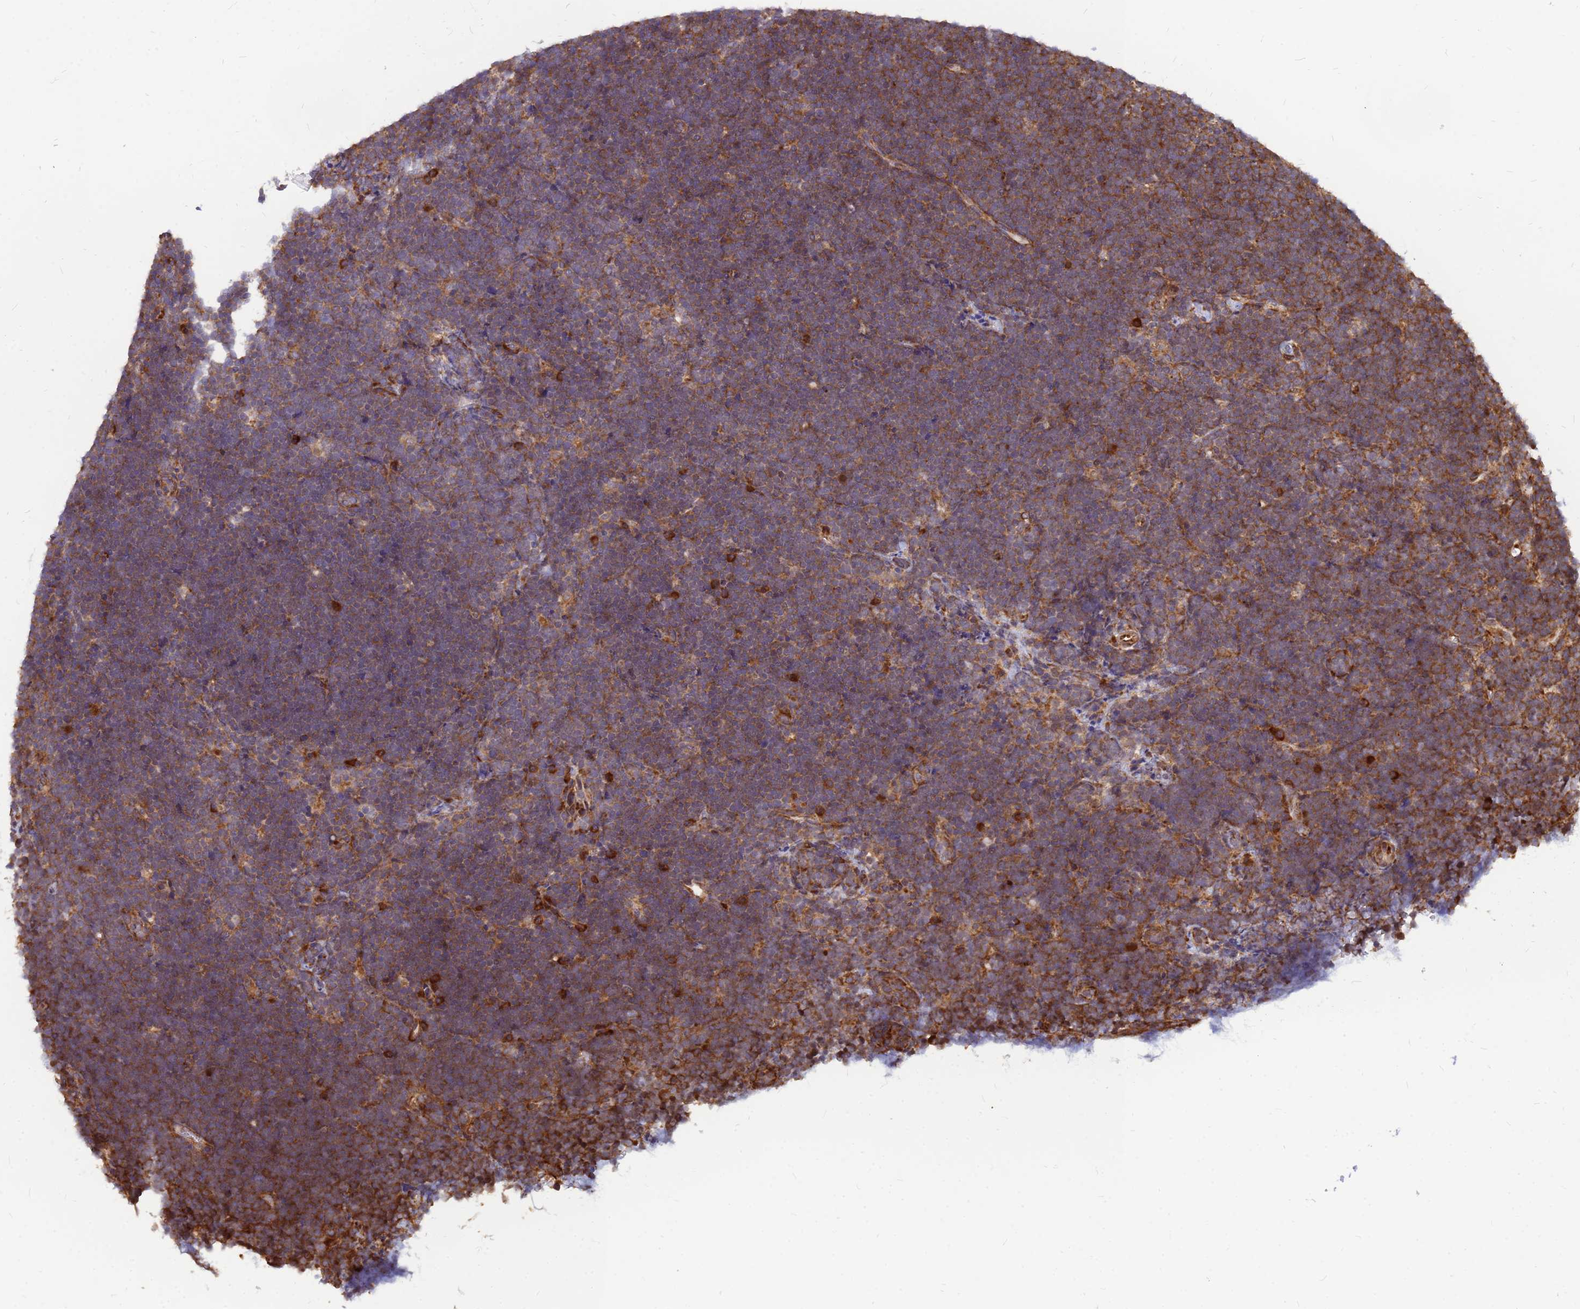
{"staining": {"intensity": "moderate", "quantity": "25%-75%", "location": "cytoplasmic/membranous"}, "tissue": "lymphoma", "cell_type": "Tumor cells", "image_type": "cancer", "snomed": [{"axis": "morphology", "description": "Malignant lymphoma, non-Hodgkin's type, High grade"}, {"axis": "topography", "description": "Lymph node"}], "caption": "This image reveals IHC staining of human malignant lymphoma, non-Hodgkin's type (high-grade), with medium moderate cytoplasmic/membranous expression in approximately 25%-75% of tumor cells.", "gene": "RPL8", "patient": {"sex": "male", "age": 13}}